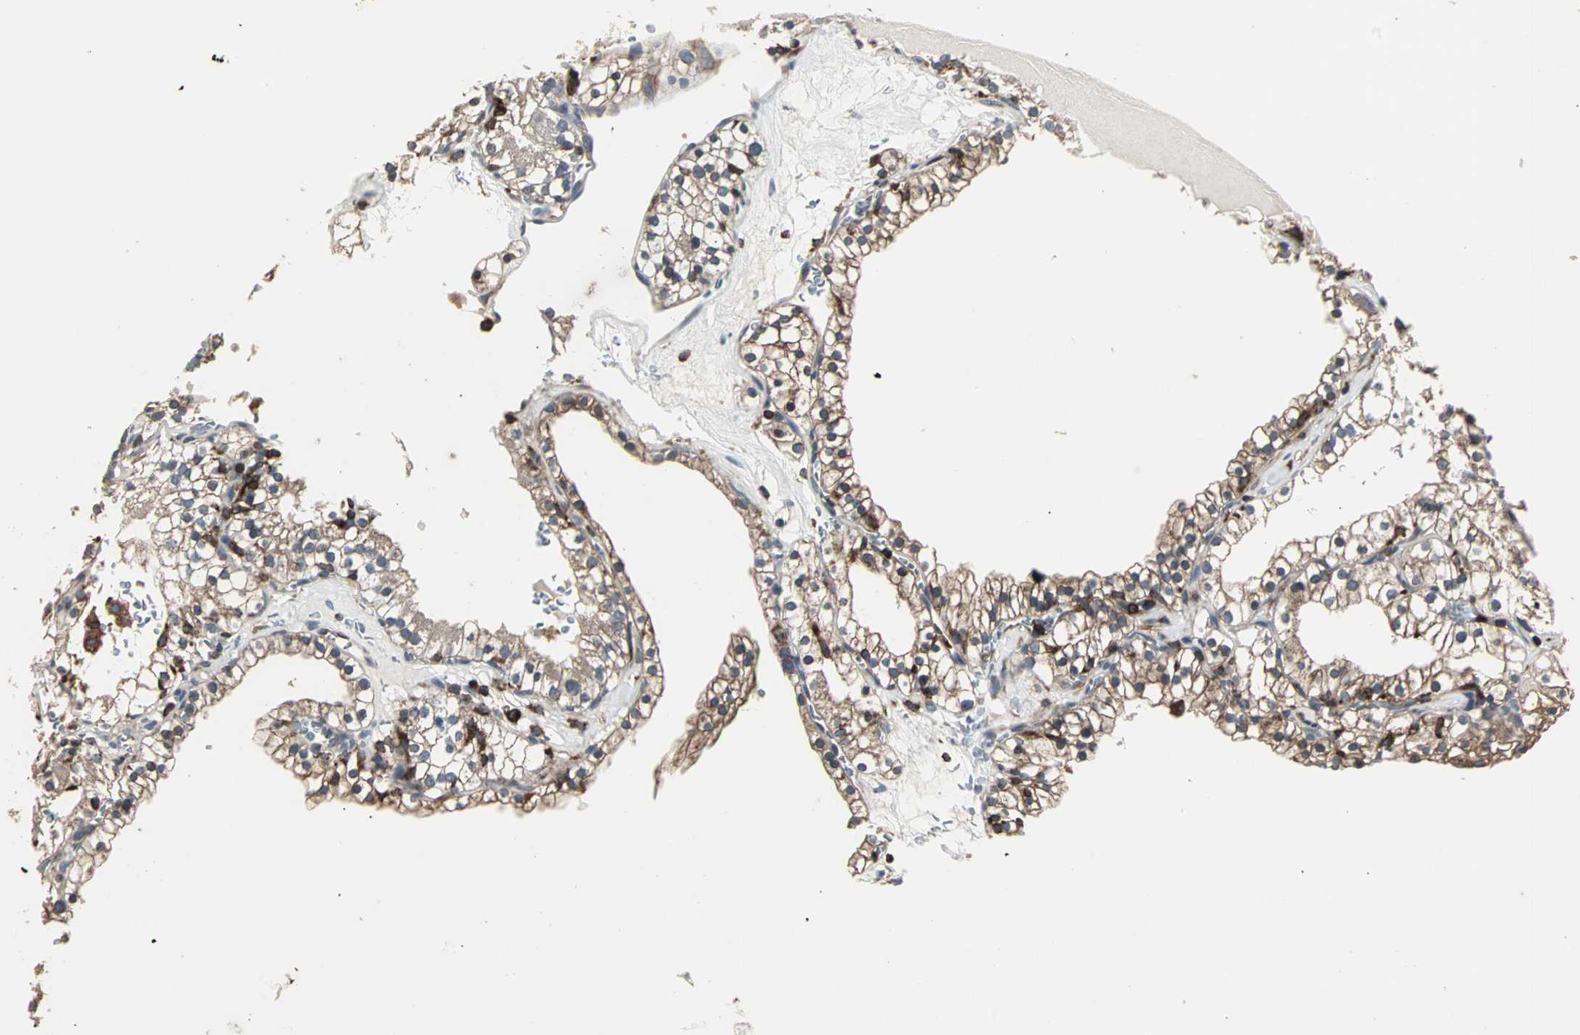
{"staining": {"intensity": "strong", "quantity": ">75%", "location": "cytoplasmic/membranous,nuclear"}, "tissue": "renal cancer", "cell_type": "Tumor cells", "image_type": "cancer", "snomed": [{"axis": "morphology", "description": "Adenocarcinoma, NOS"}, {"axis": "topography", "description": "Kidney"}], "caption": "Immunohistochemical staining of human renal cancer reveals high levels of strong cytoplasmic/membranous and nuclear expression in about >75% of tumor cells.", "gene": "LRRFIP1", "patient": {"sex": "female", "age": 41}}